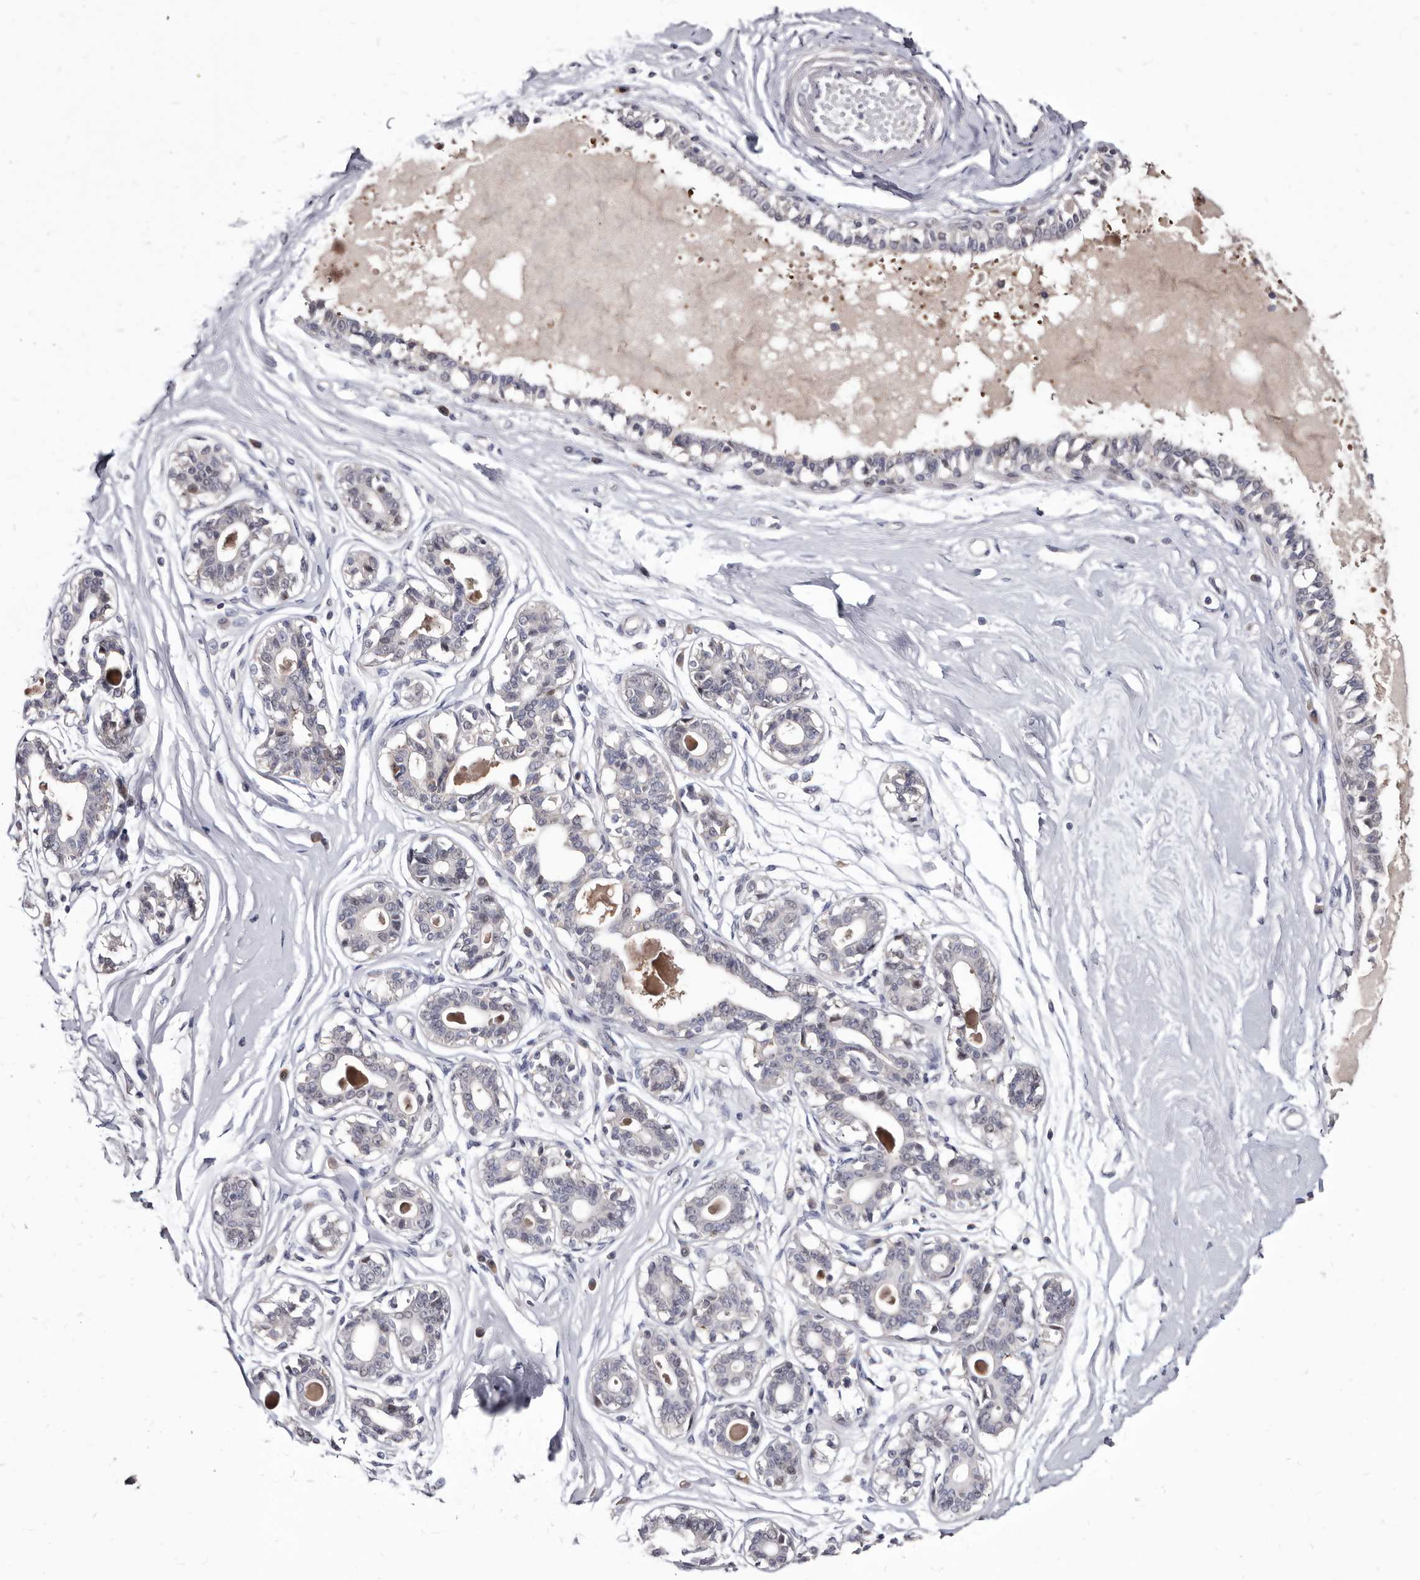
{"staining": {"intensity": "negative", "quantity": "none", "location": "none"}, "tissue": "breast", "cell_type": "Adipocytes", "image_type": "normal", "snomed": [{"axis": "morphology", "description": "Normal tissue, NOS"}, {"axis": "topography", "description": "Breast"}], "caption": "Immunohistochemistry (IHC) image of benign breast stained for a protein (brown), which displays no positivity in adipocytes. (DAB IHC visualized using brightfield microscopy, high magnification).", "gene": "ABCF2", "patient": {"sex": "female", "age": 45}}